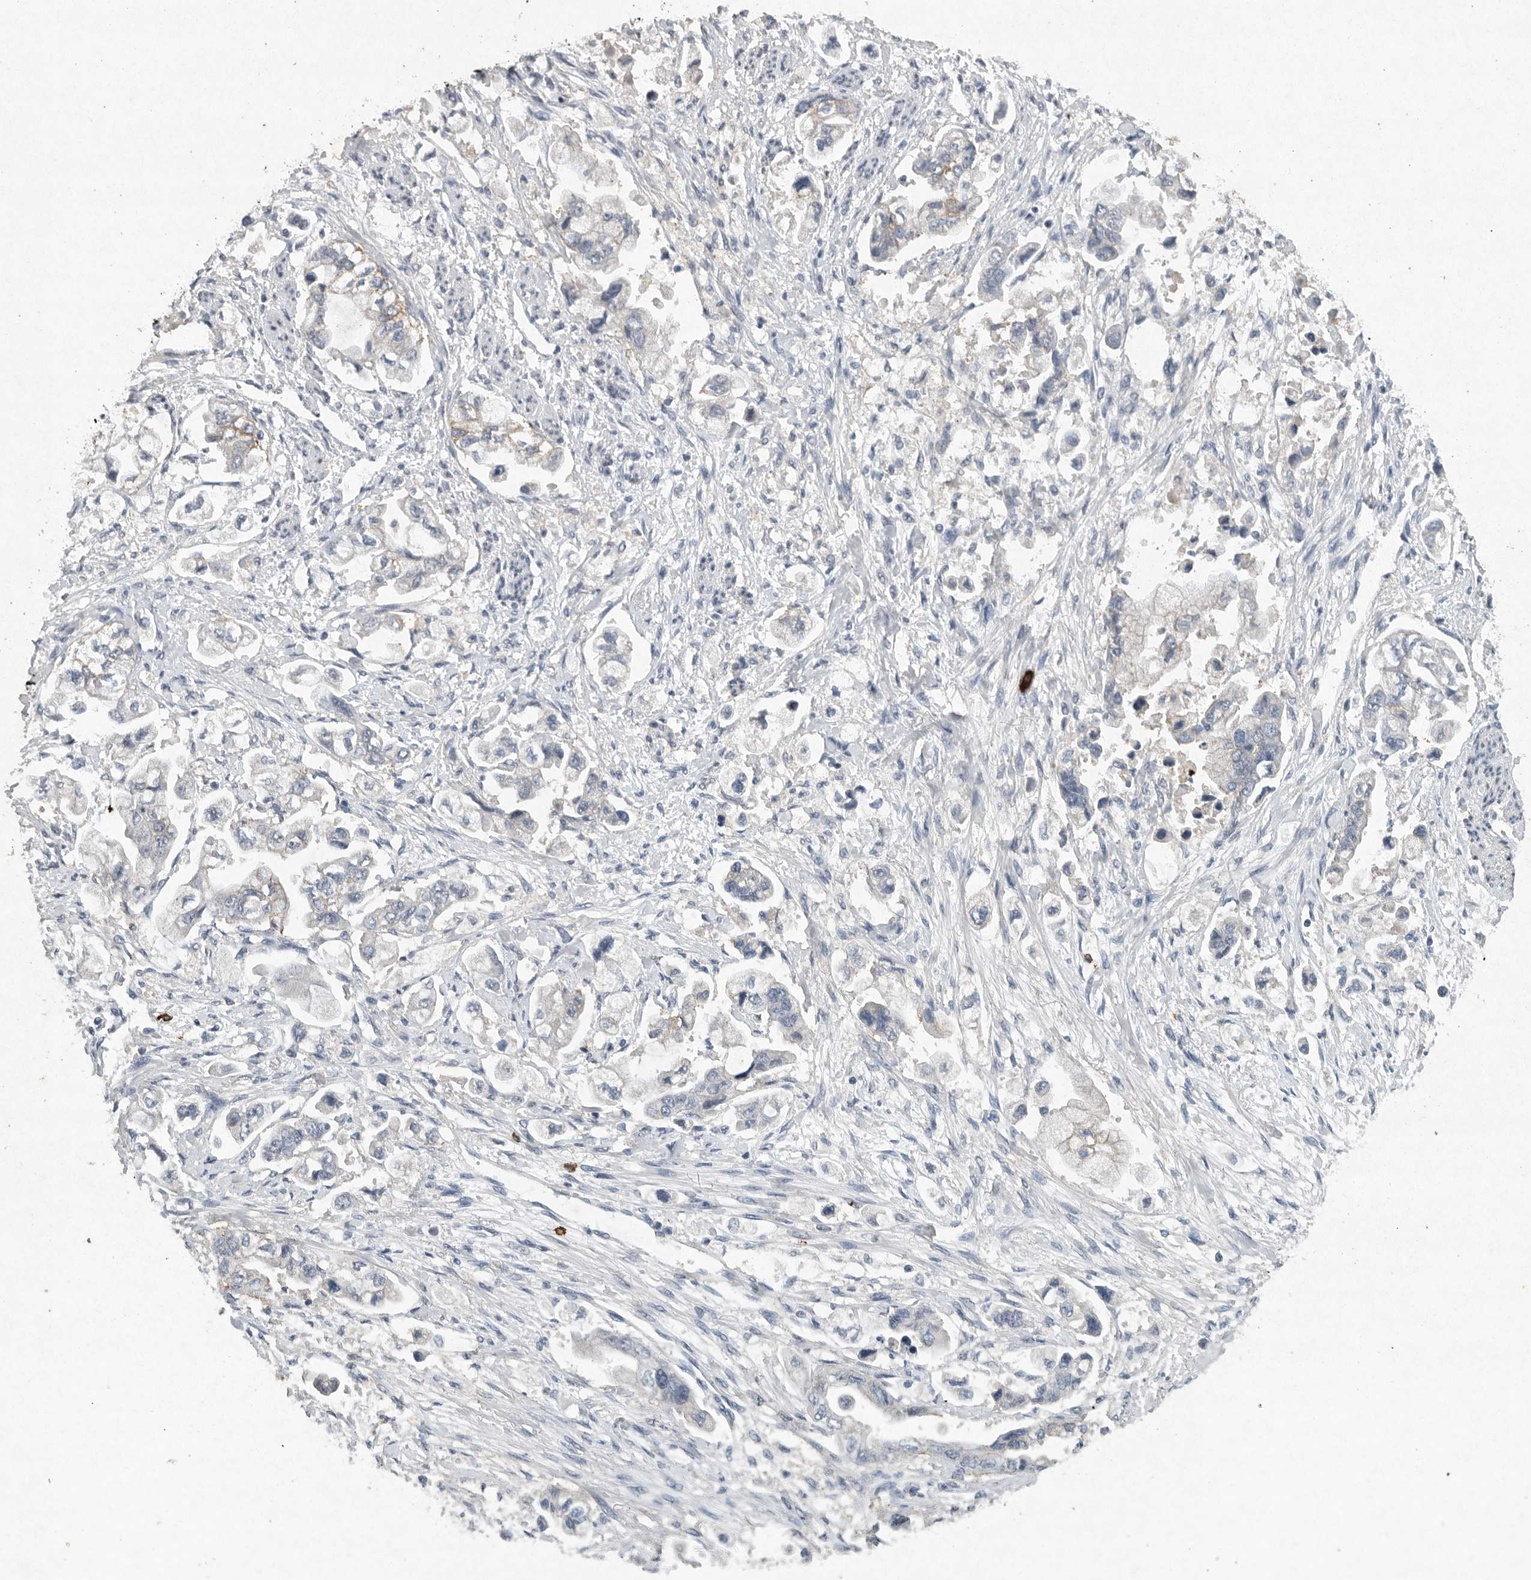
{"staining": {"intensity": "moderate", "quantity": "<25%", "location": "cytoplasmic/membranous"}, "tissue": "stomach cancer", "cell_type": "Tumor cells", "image_type": "cancer", "snomed": [{"axis": "morphology", "description": "Adenocarcinoma, NOS"}, {"axis": "topography", "description": "Stomach"}], "caption": "There is low levels of moderate cytoplasmic/membranous expression in tumor cells of stomach adenocarcinoma, as demonstrated by immunohistochemical staining (brown color).", "gene": "IL20", "patient": {"sex": "male", "age": 62}}